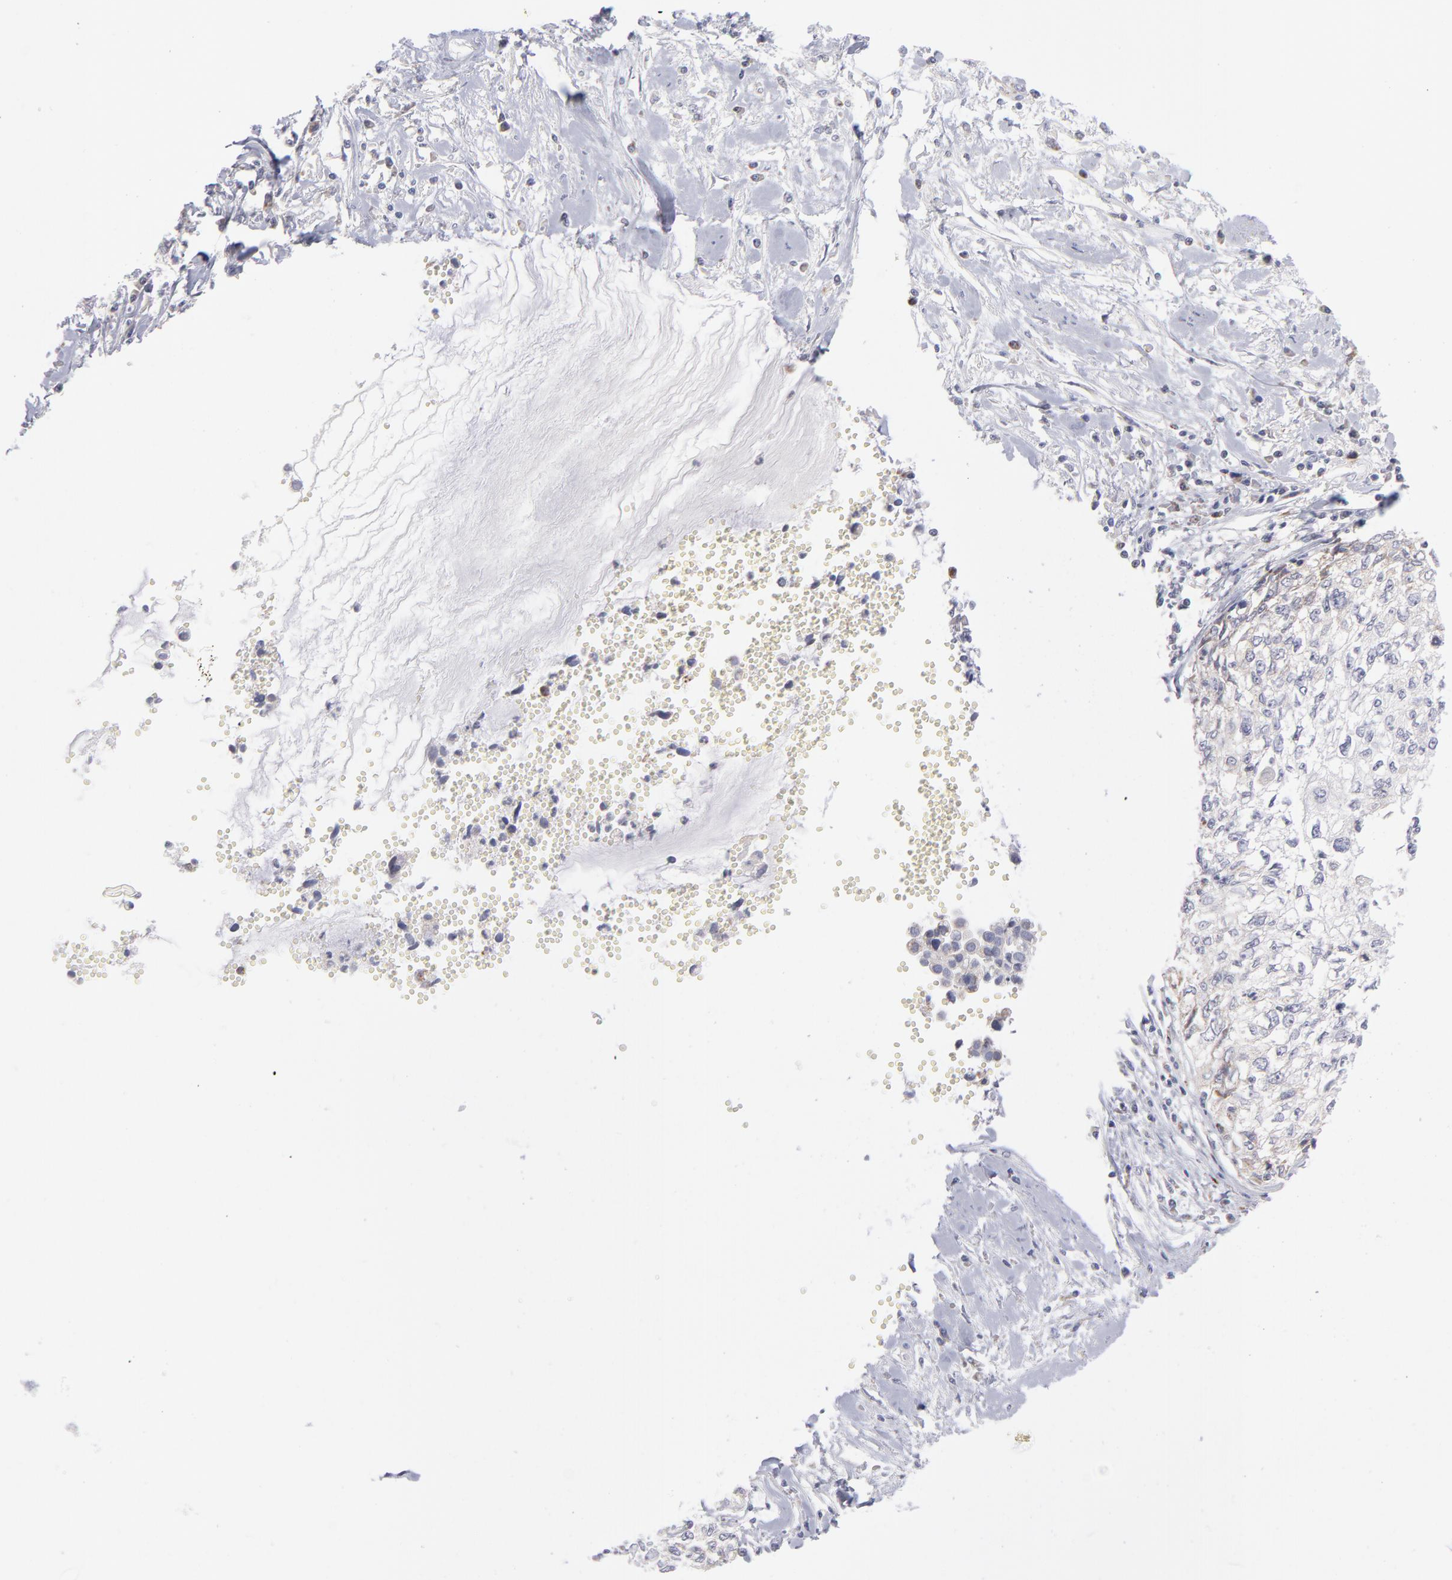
{"staining": {"intensity": "negative", "quantity": "none", "location": "none"}, "tissue": "cervical cancer", "cell_type": "Tumor cells", "image_type": "cancer", "snomed": [{"axis": "morphology", "description": "Normal tissue, NOS"}, {"axis": "morphology", "description": "Squamous cell carcinoma, NOS"}, {"axis": "topography", "description": "Cervix"}], "caption": "The photomicrograph demonstrates no staining of tumor cells in squamous cell carcinoma (cervical).", "gene": "MTHFD2", "patient": {"sex": "female", "age": 45}}